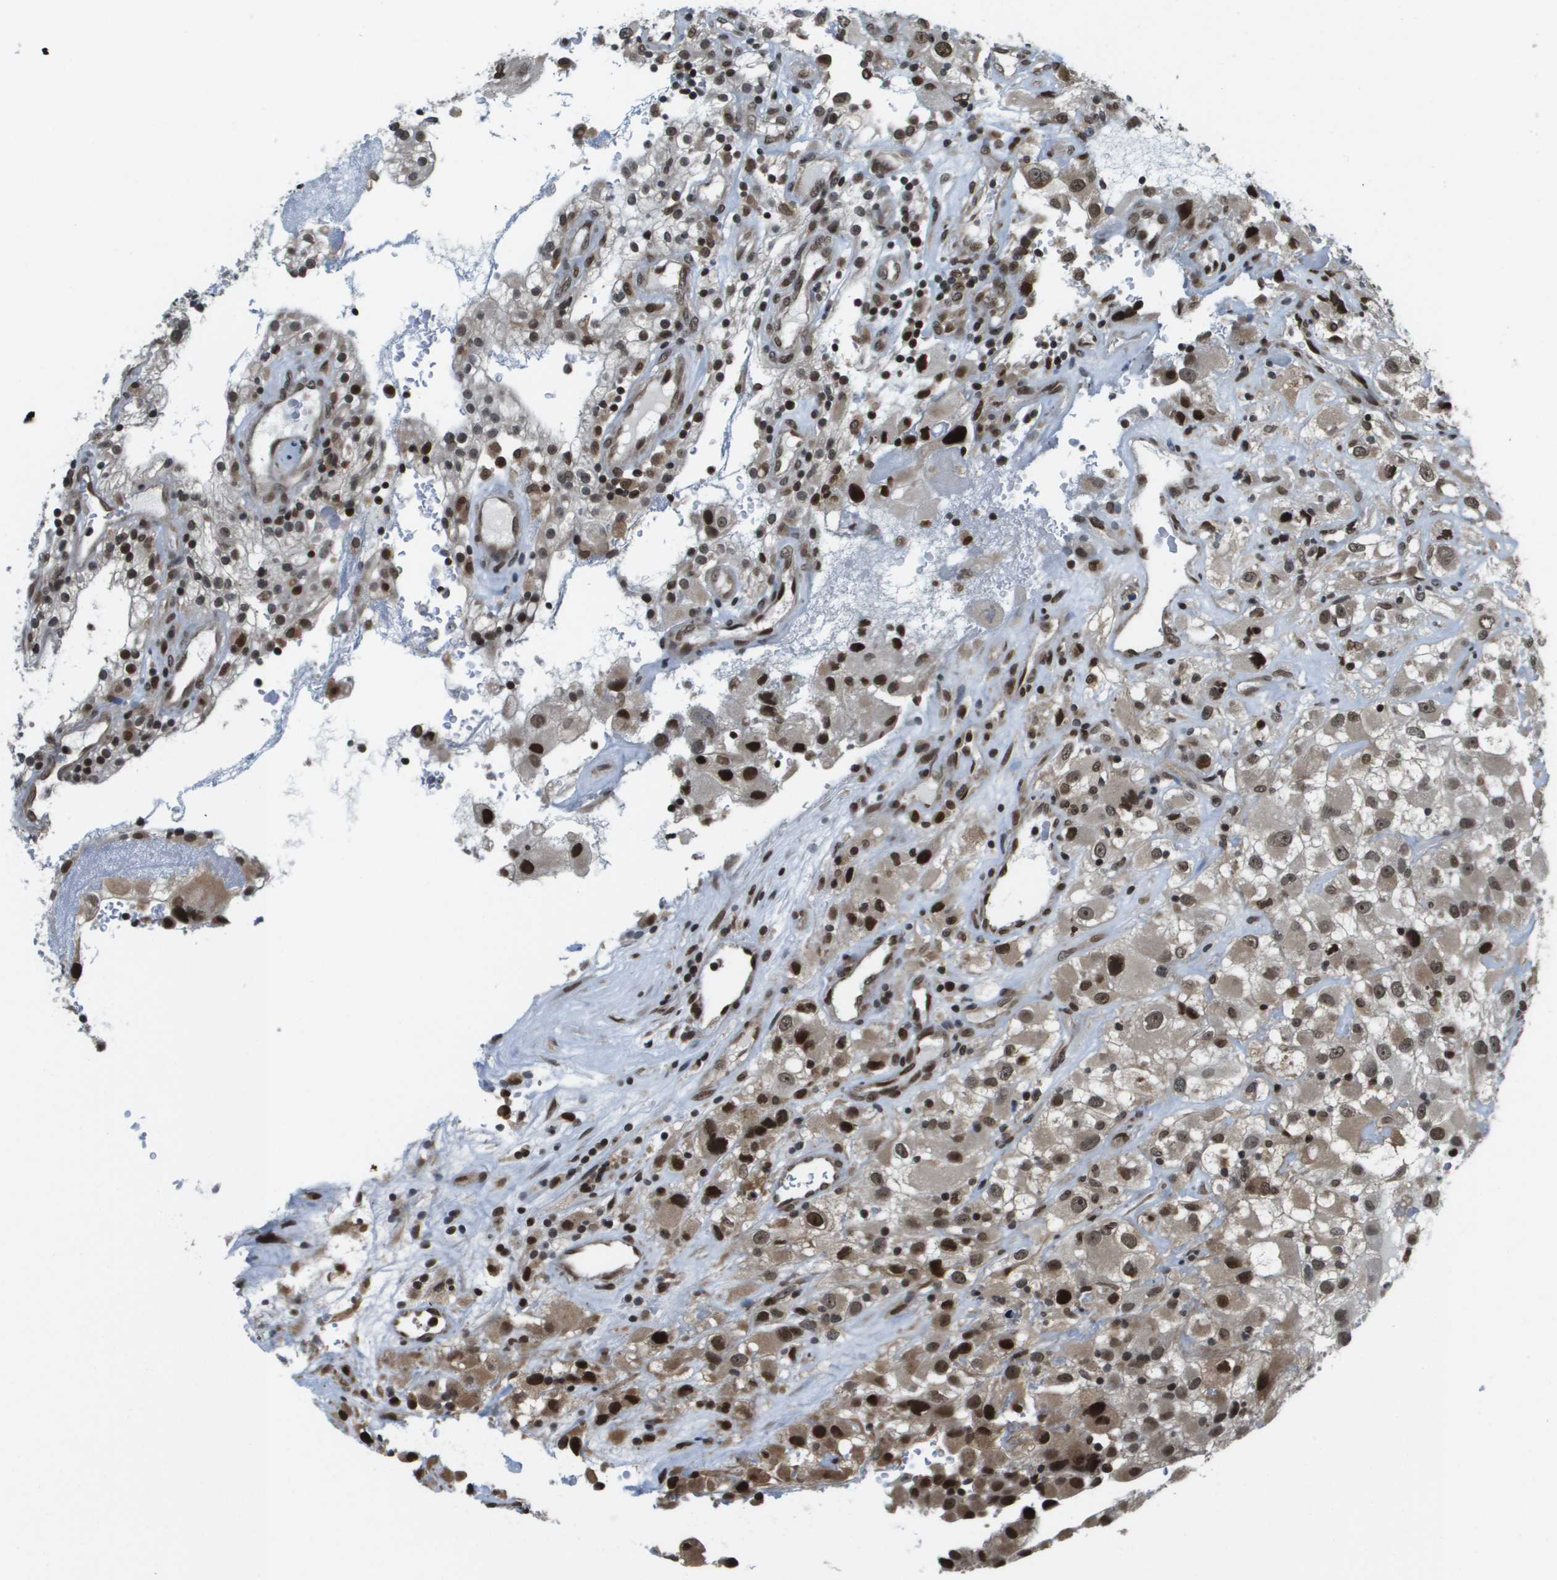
{"staining": {"intensity": "strong", "quantity": ">75%", "location": "nuclear"}, "tissue": "renal cancer", "cell_type": "Tumor cells", "image_type": "cancer", "snomed": [{"axis": "morphology", "description": "Adenocarcinoma, NOS"}, {"axis": "topography", "description": "Kidney"}], "caption": "Brown immunohistochemical staining in human renal adenocarcinoma displays strong nuclear staining in about >75% of tumor cells.", "gene": "RECQL4", "patient": {"sex": "female", "age": 52}}